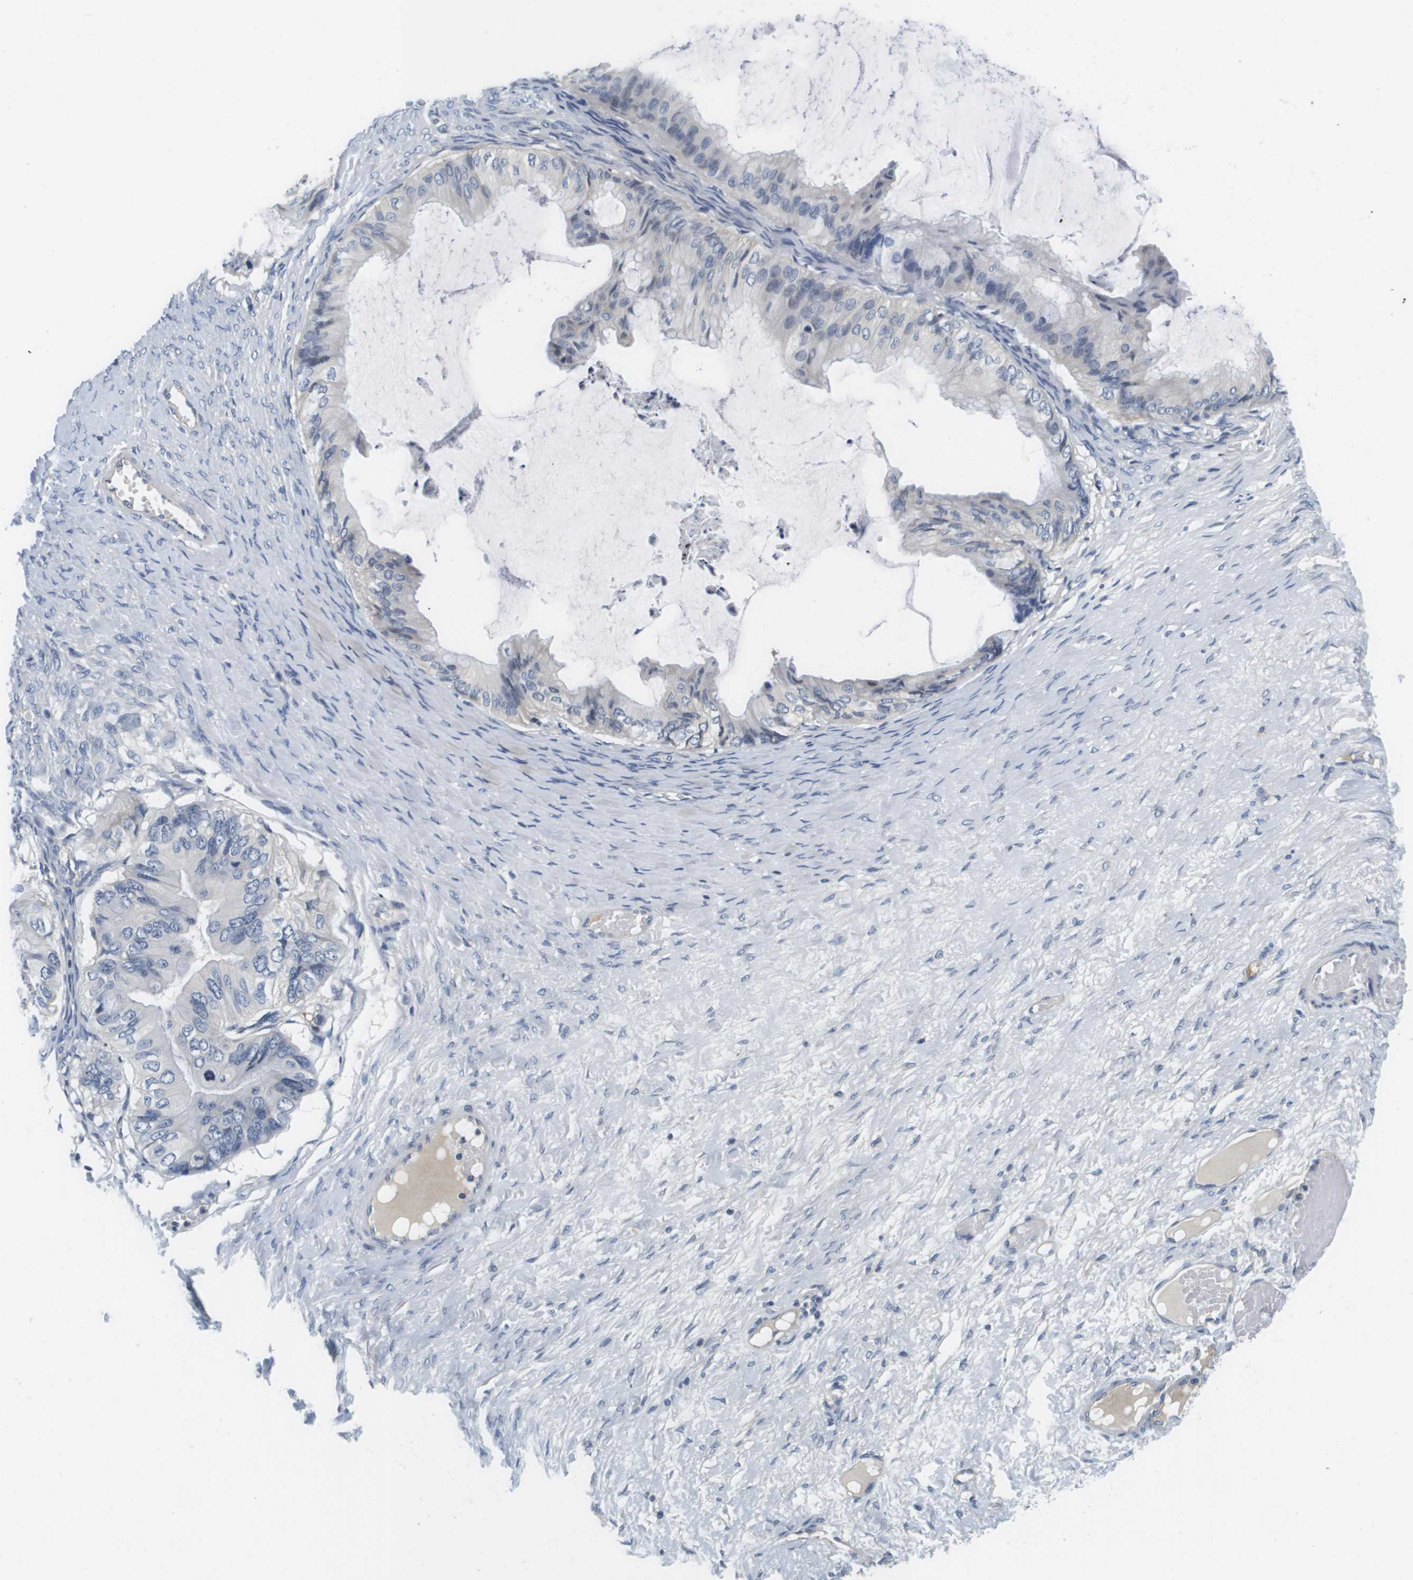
{"staining": {"intensity": "negative", "quantity": "none", "location": "none"}, "tissue": "ovarian cancer", "cell_type": "Tumor cells", "image_type": "cancer", "snomed": [{"axis": "morphology", "description": "Cystadenocarcinoma, mucinous, NOS"}, {"axis": "topography", "description": "Ovary"}], "caption": "Mucinous cystadenocarcinoma (ovarian) was stained to show a protein in brown. There is no significant expression in tumor cells.", "gene": "KCNJ5", "patient": {"sex": "female", "age": 61}}